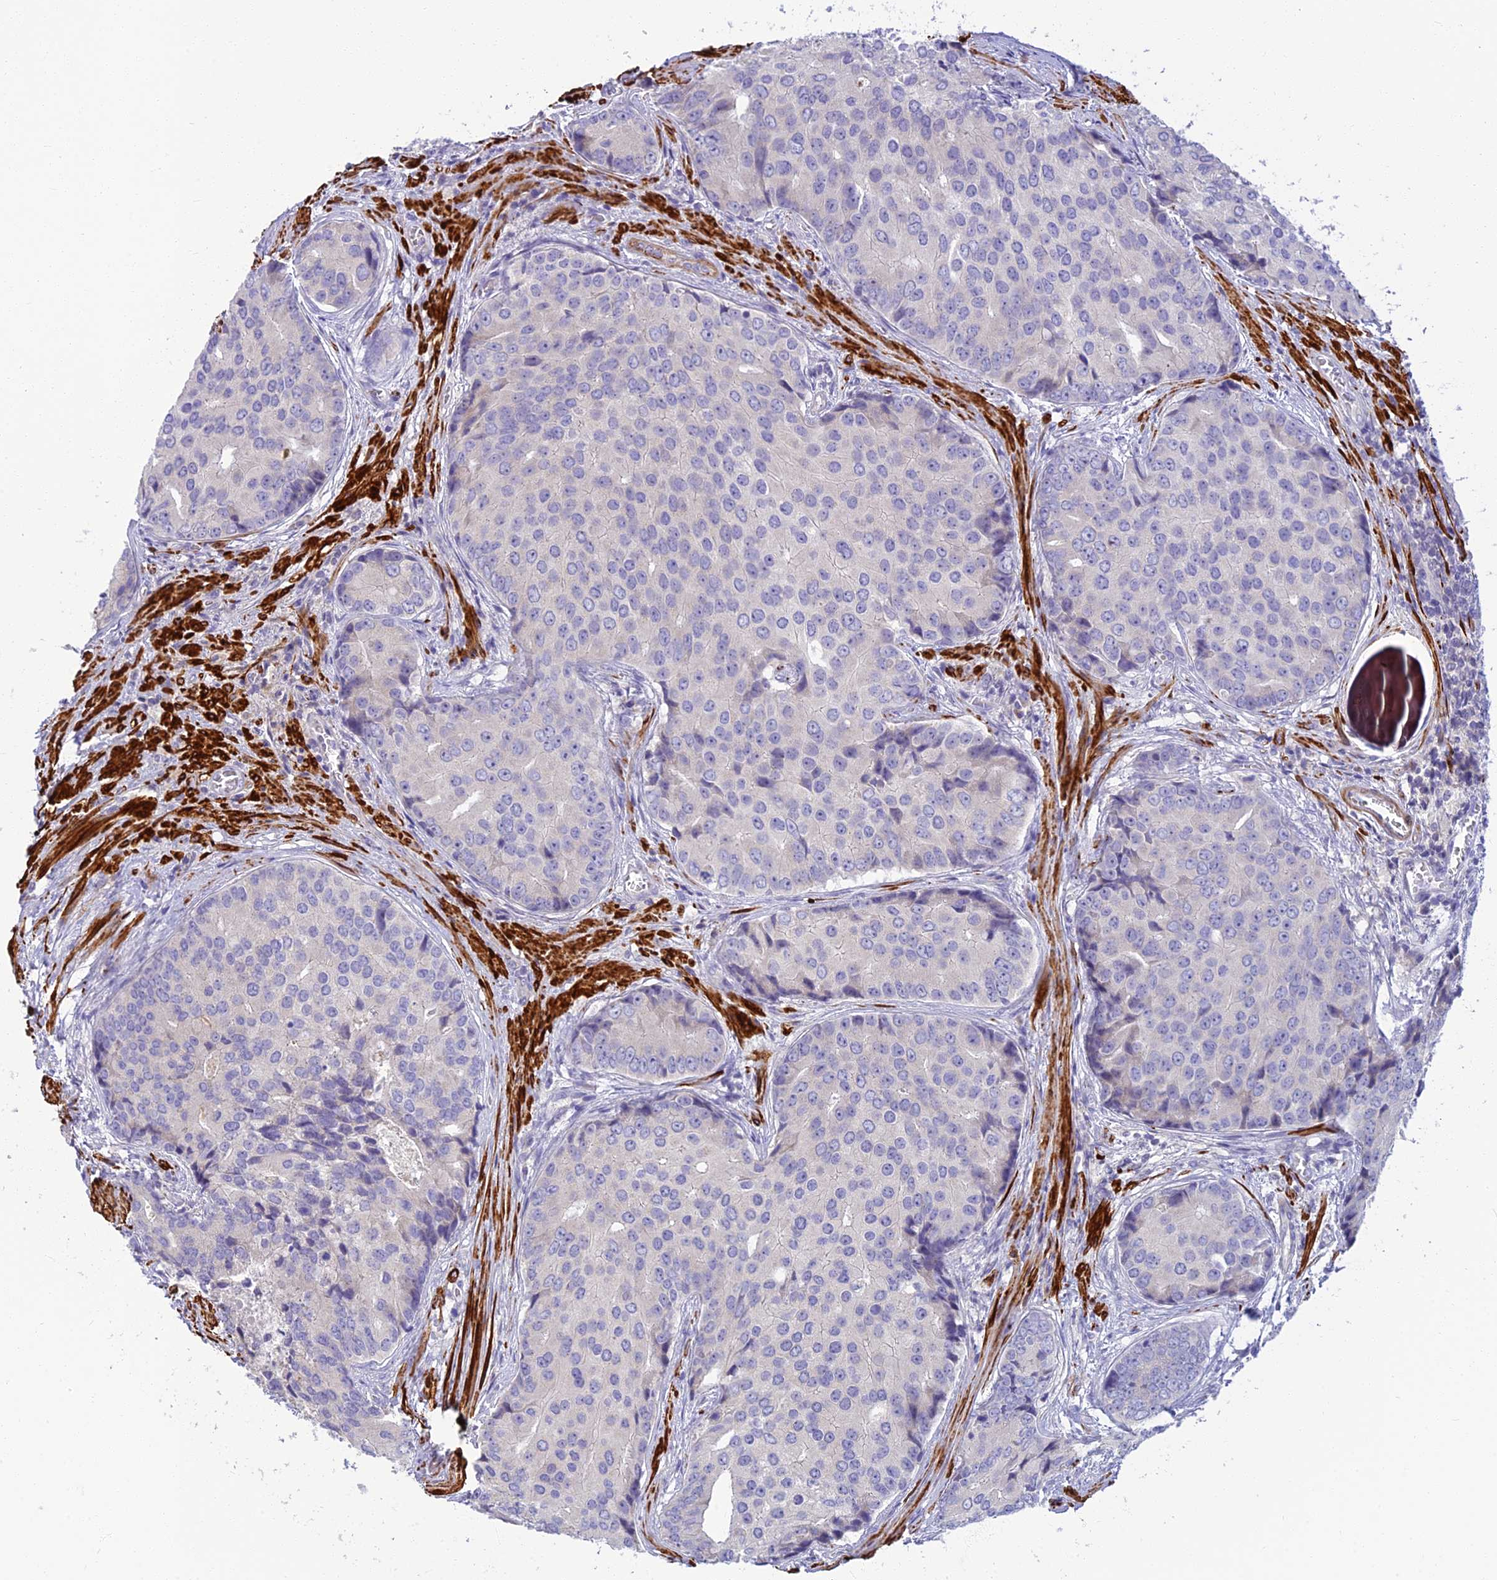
{"staining": {"intensity": "negative", "quantity": "none", "location": "none"}, "tissue": "prostate cancer", "cell_type": "Tumor cells", "image_type": "cancer", "snomed": [{"axis": "morphology", "description": "Adenocarcinoma, High grade"}, {"axis": "topography", "description": "Prostate"}], "caption": "Immunohistochemistry micrograph of prostate cancer stained for a protein (brown), which displays no expression in tumor cells.", "gene": "CLIP4", "patient": {"sex": "male", "age": 62}}